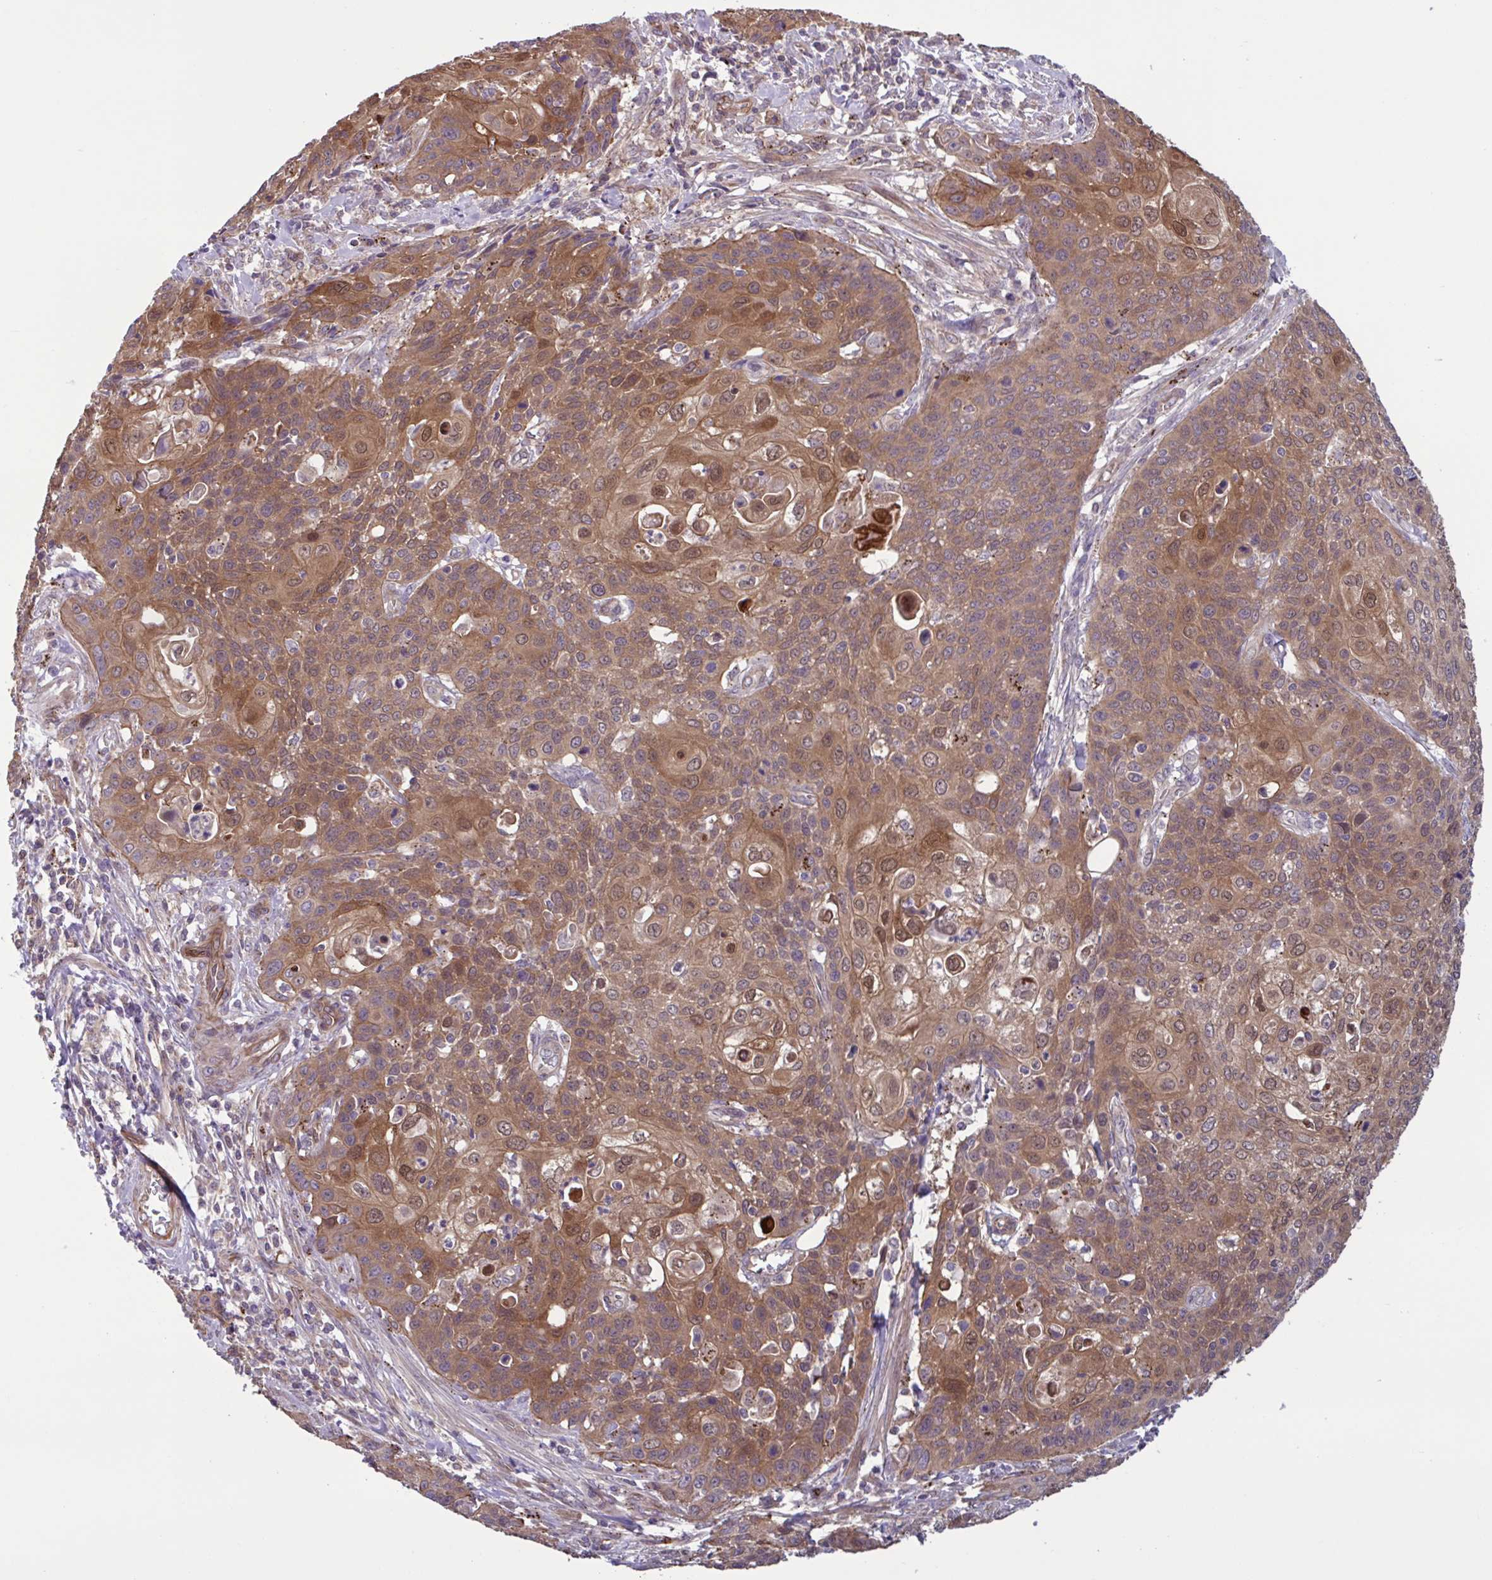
{"staining": {"intensity": "moderate", "quantity": ">75%", "location": "cytoplasmic/membranous,nuclear"}, "tissue": "cervical cancer", "cell_type": "Tumor cells", "image_type": "cancer", "snomed": [{"axis": "morphology", "description": "Squamous cell carcinoma, NOS"}, {"axis": "topography", "description": "Cervix"}], "caption": "Tumor cells exhibit medium levels of moderate cytoplasmic/membranous and nuclear staining in approximately >75% of cells in cervical squamous cell carcinoma. The staining is performed using DAB brown chromogen to label protein expression. The nuclei are counter-stained blue using hematoxylin.", "gene": "GLTP", "patient": {"sex": "female", "age": 65}}